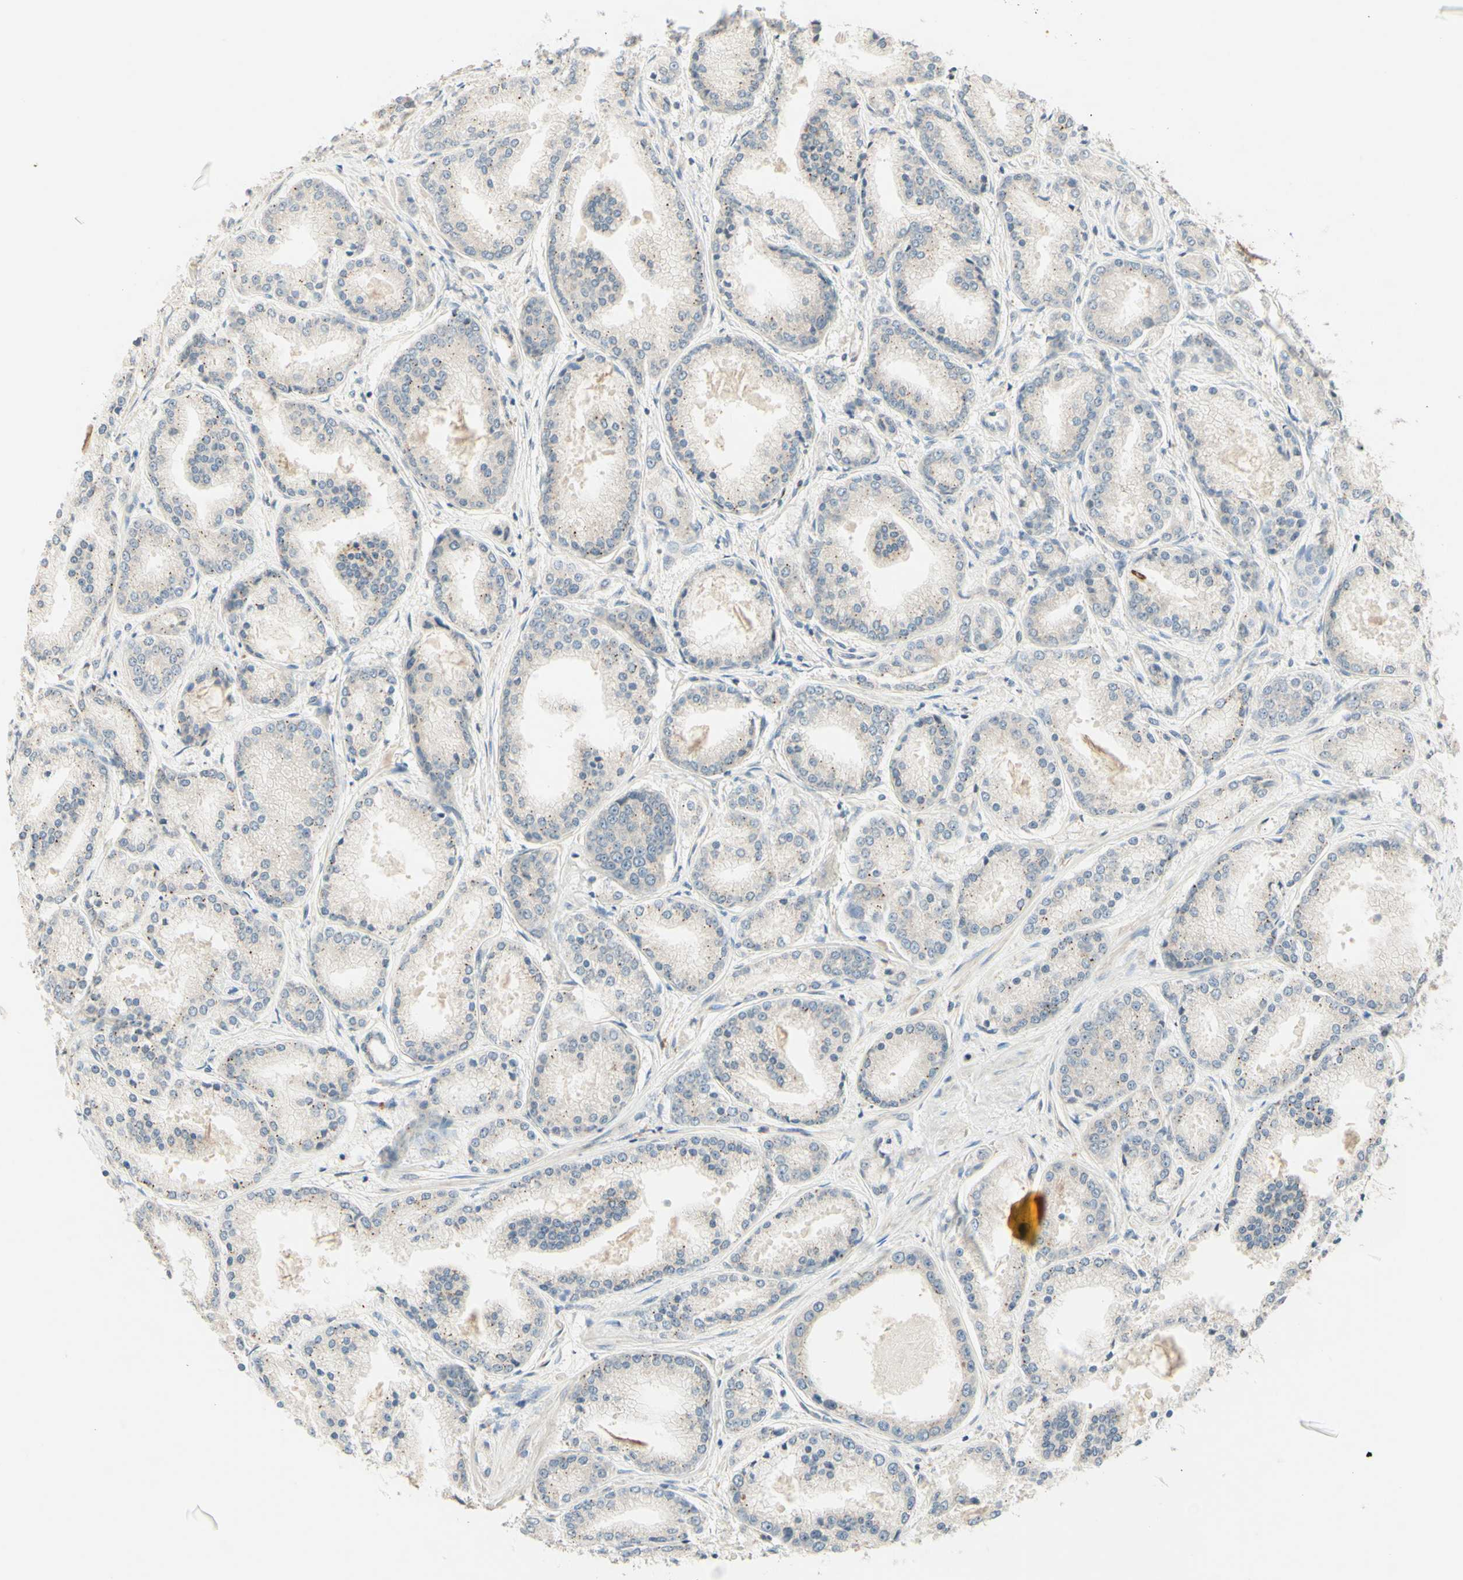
{"staining": {"intensity": "weak", "quantity": ">75%", "location": "cytoplasmic/membranous"}, "tissue": "prostate cancer", "cell_type": "Tumor cells", "image_type": "cancer", "snomed": [{"axis": "morphology", "description": "Adenocarcinoma, High grade"}, {"axis": "topography", "description": "Prostate"}], "caption": "Prostate cancer (high-grade adenocarcinoma) was stained to show a protein in brown. There is low levels of weak cytoplasmic/membranous staining in approximately >75% of tumor cells. The staining is performed using DAB brown chromogen to label protein expression. The nuclei are counter-stained blue using hematoxylin.", "gene": "ZW10", "patient": {"sex": "male", "age": 59}}